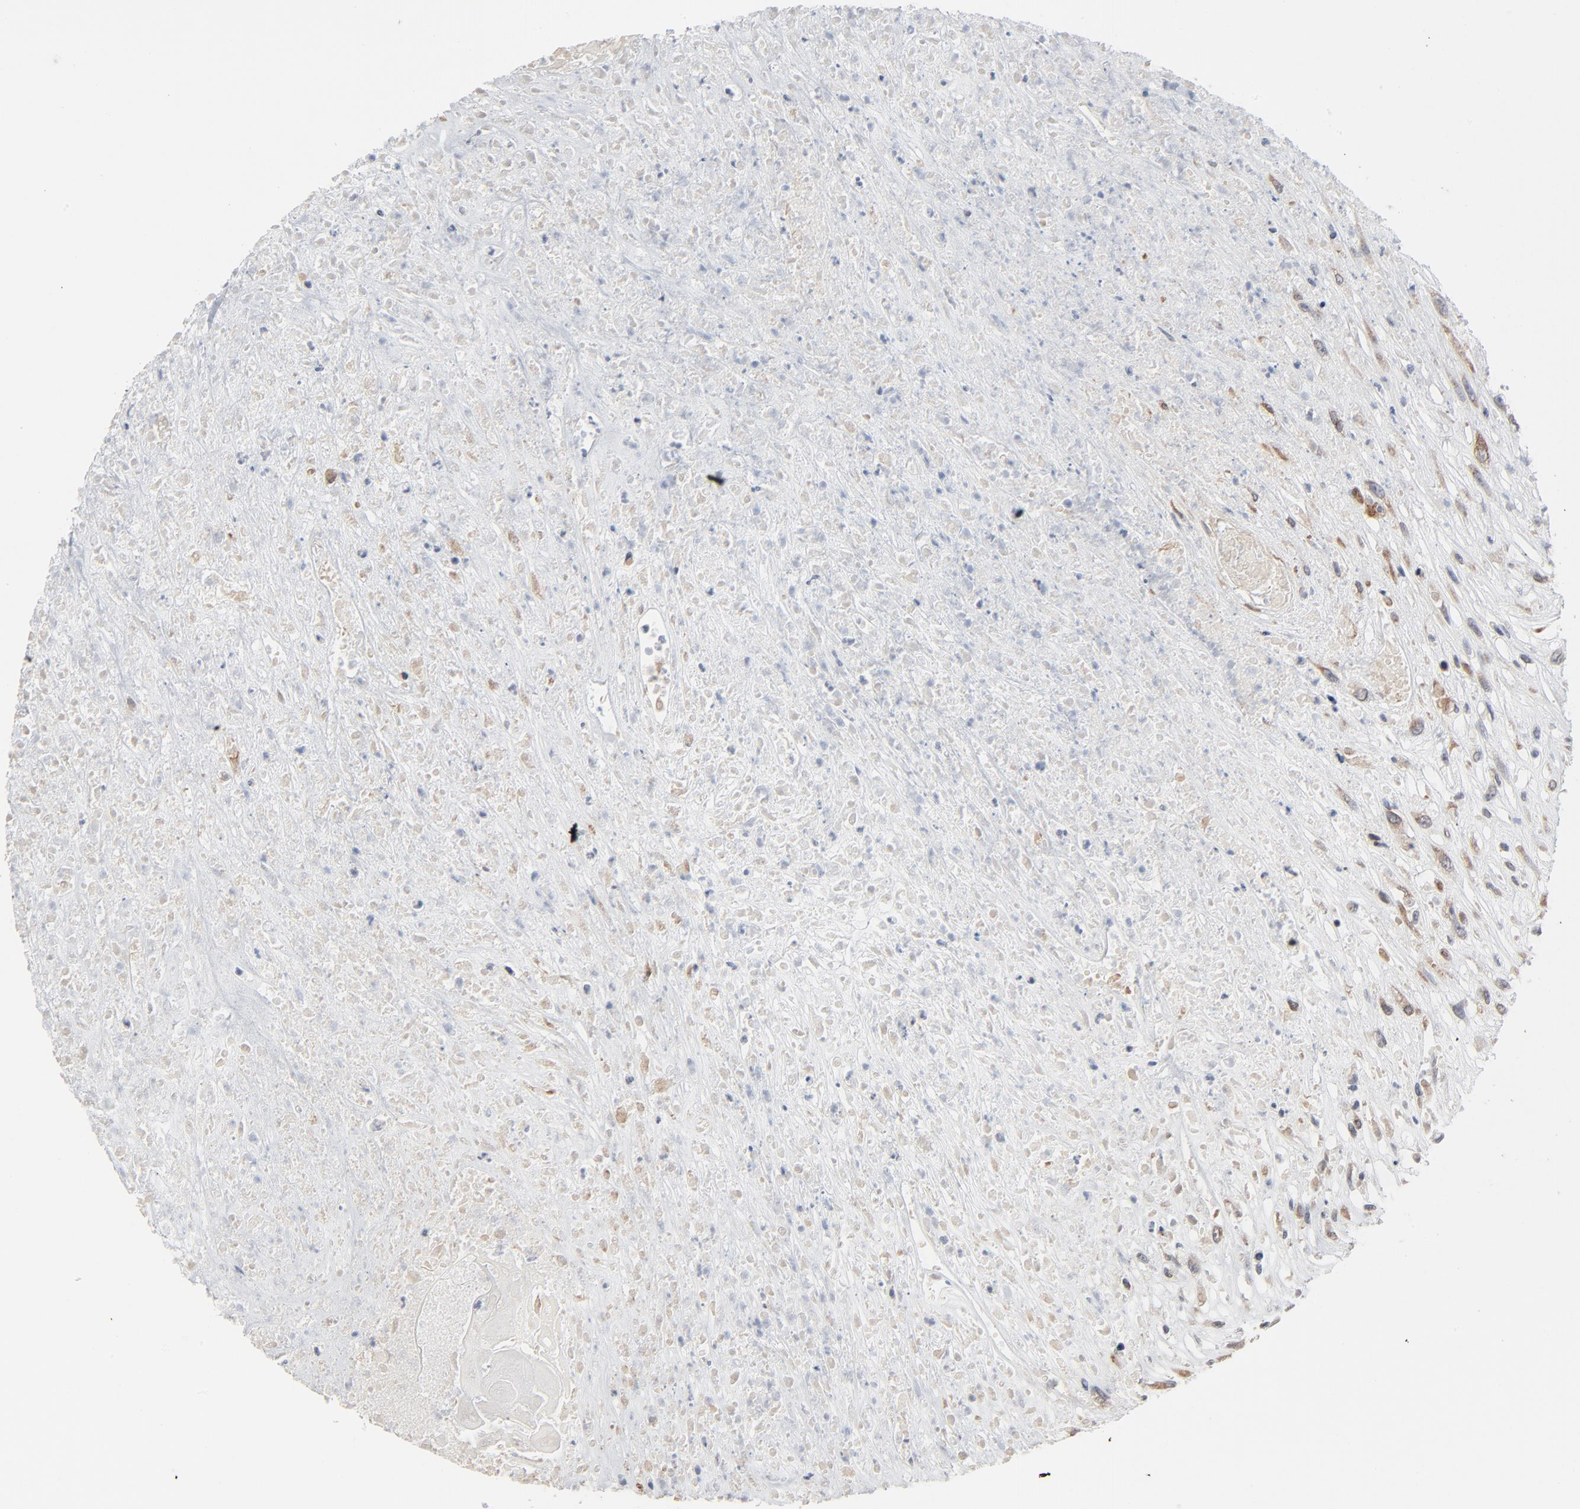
{"staining": {"intensity": "moderate", "quantity": ">75%", "location": "cytoplasmic/membranous"}, "tissue": "head and neck cancer", "cell_type": "Tumor cells", "image_type": "cancer", "snomed": [{"axis": "morphology", "description": "Necrosis, NOS"}, {"axis": "morphology", "description": "Neoplasm, malignant, NOS"}, {"axis": "topography", "description": "Salivary gland"}, {"axis": "topography", "description": "Head-Neck"}], "caption": "Protein expression analysis of head and neck cancer (neoplasm (malignant)) reveals moderate cytoplasmic/membranous staining in about >75% of tumor cells.", "gene": "ITPR3", "patient": {"sex": "male", "age": 43}}